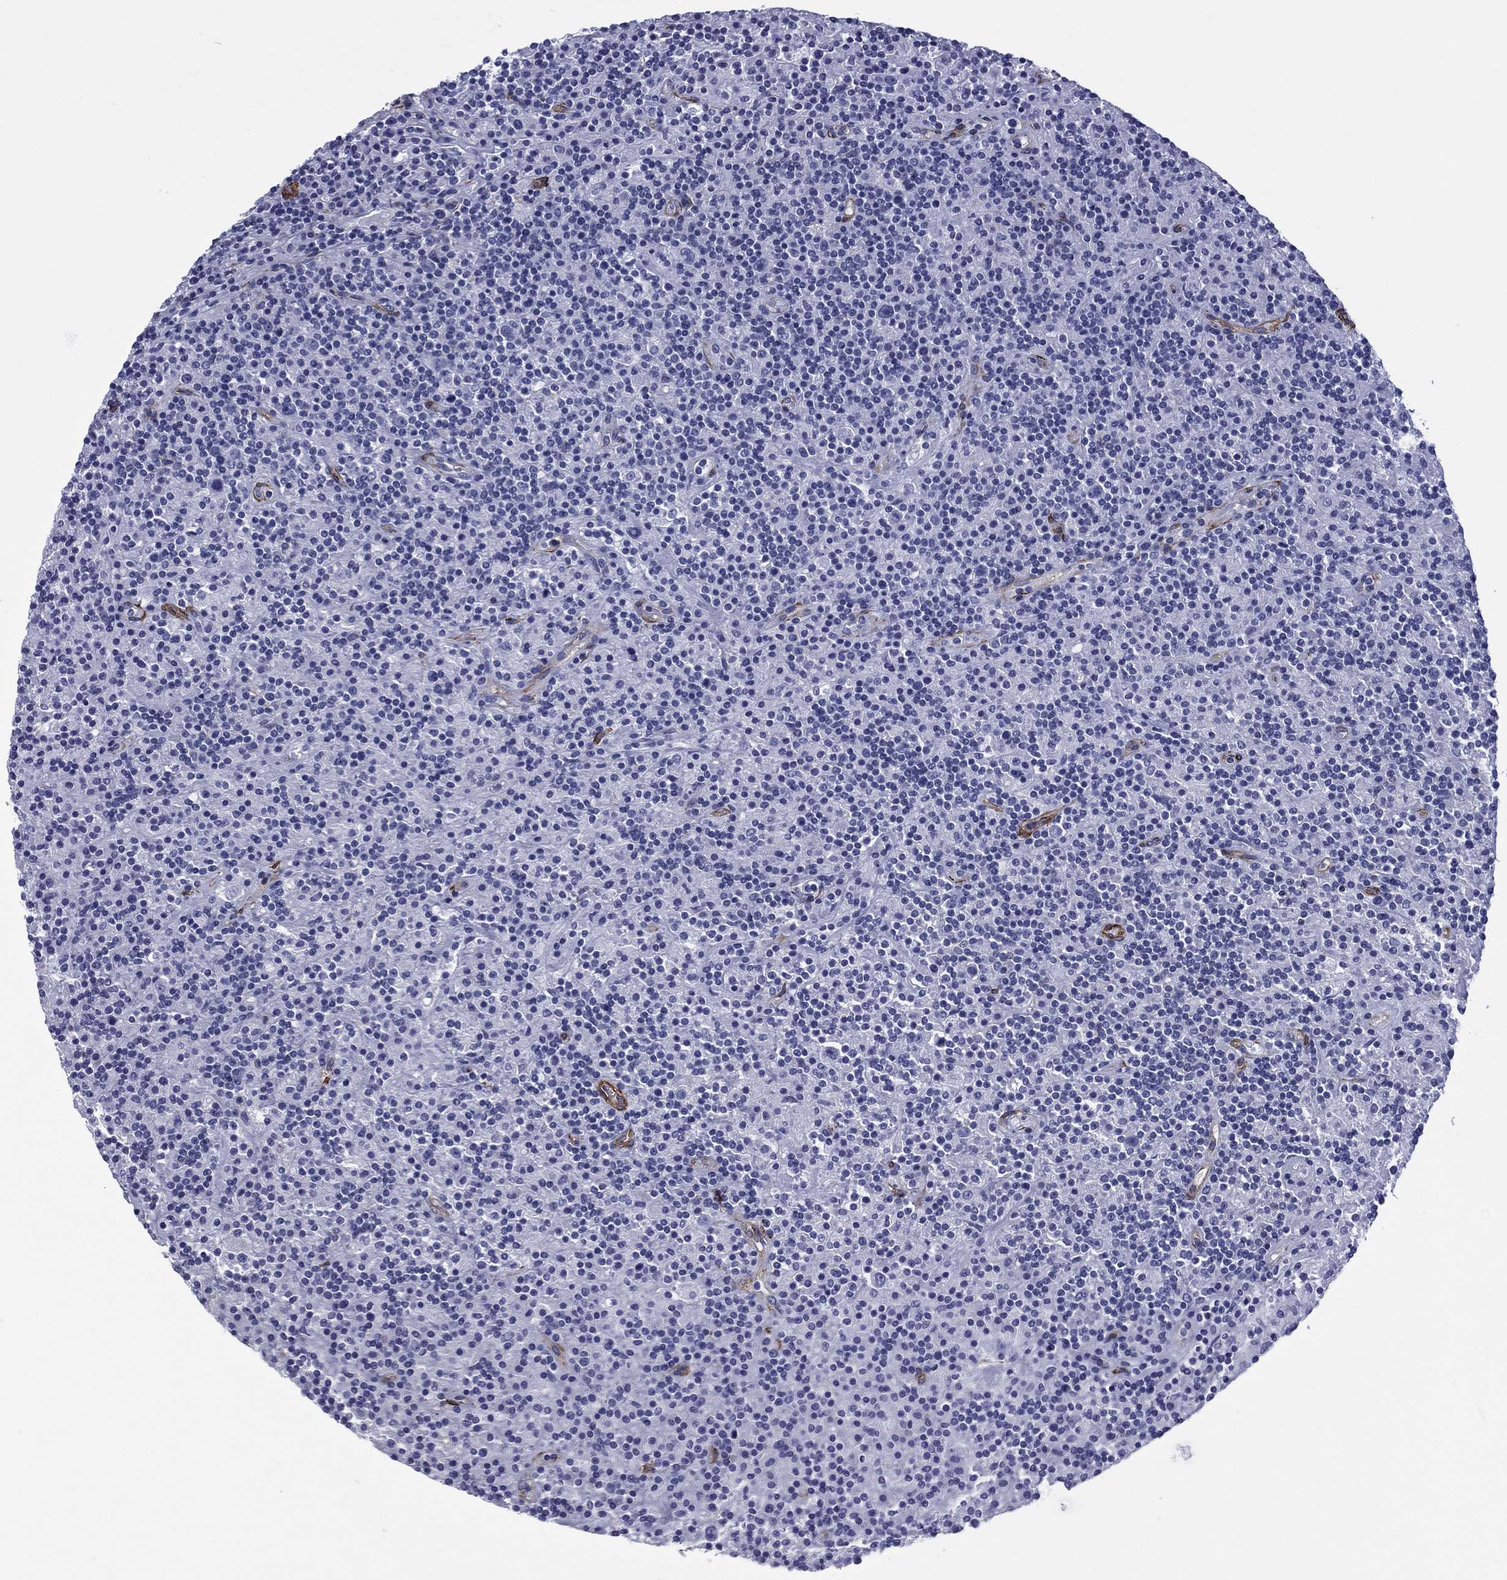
{"staining": {"intensity": "negative", "quantity": "none", "location": "none"}, "tissue": "lymphoma", "cell_type": "Tumor cells", "image_type": "cancer", "snomed": [{"axis": "morphology", "description": "Hodgkin's disease, NOS"}, {"axis": "topography", "description": "Lymph node"}], "caption": "Photomicrograph shows no significant protein positivity in tumor cells of lymphoma.", "gene": "CAVIN3", "patient": {"sex": "male", "age": 70}}